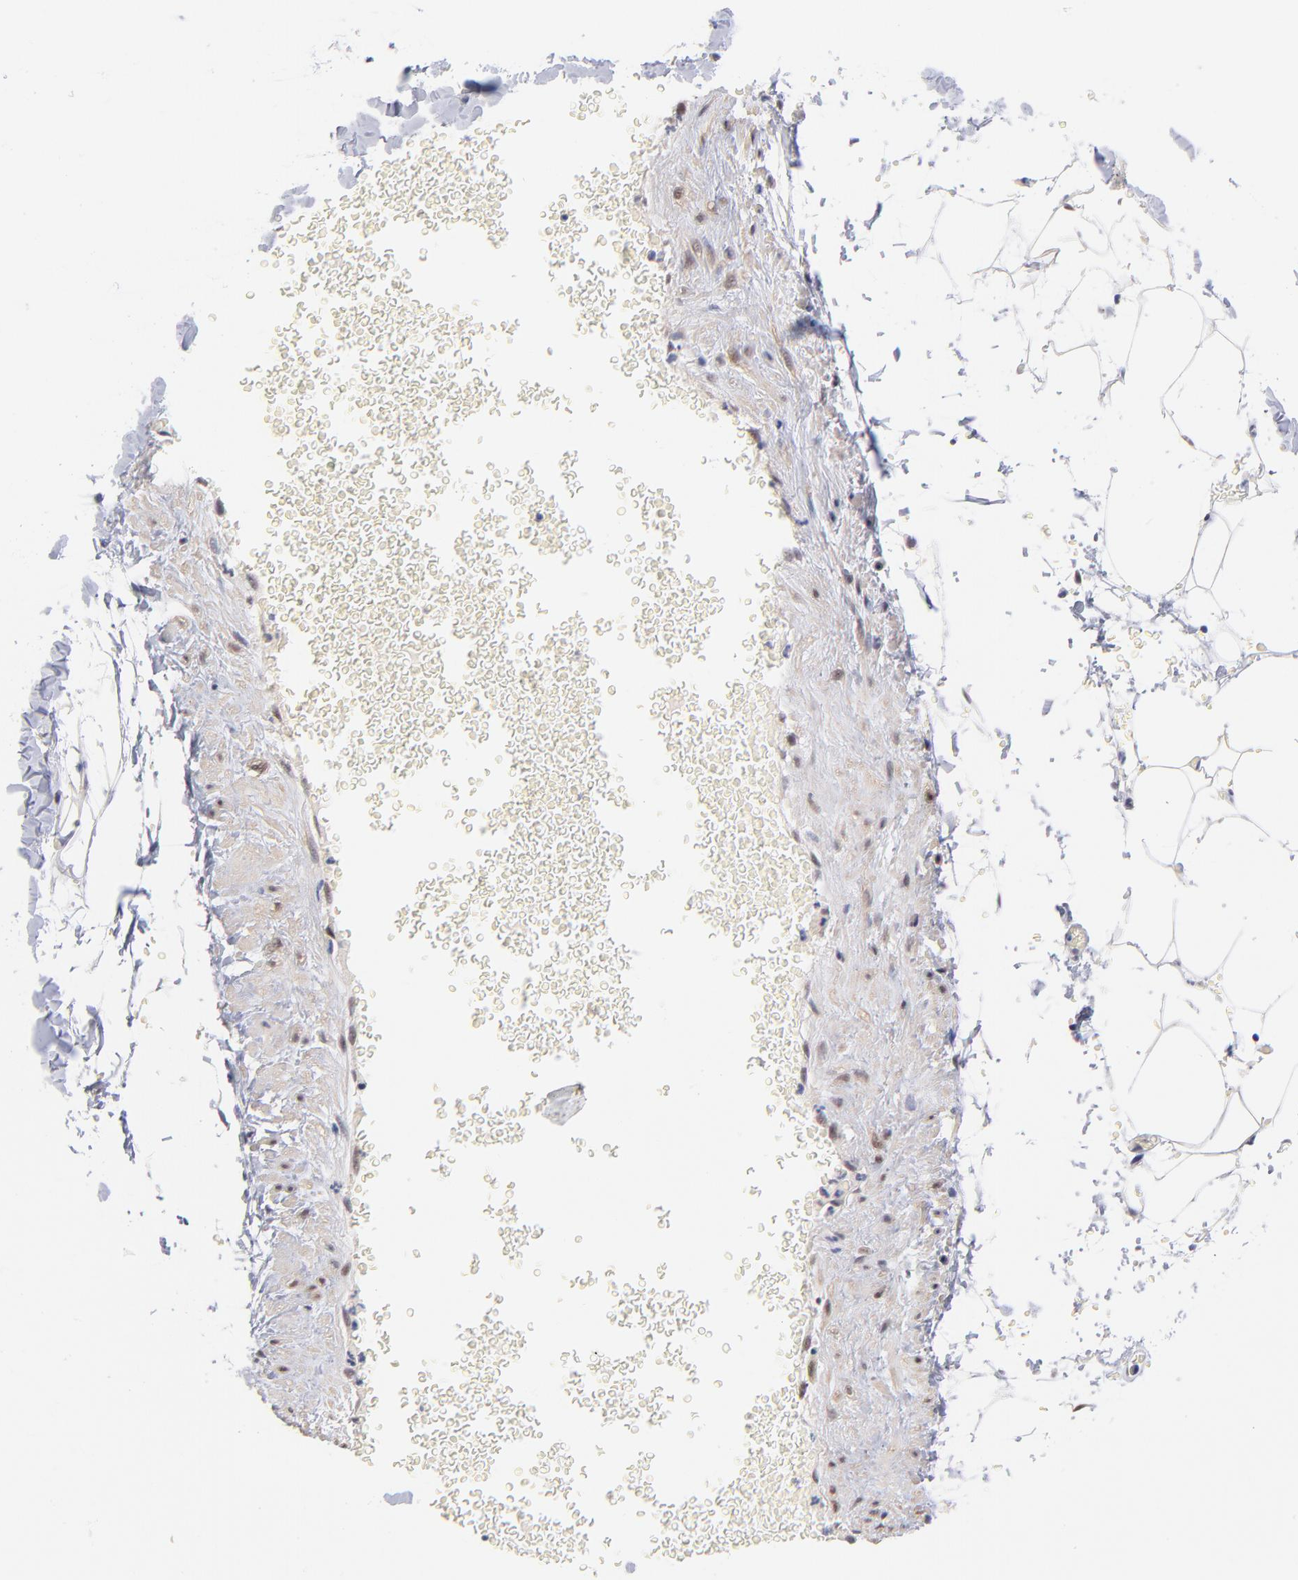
{"staining": {"intensity": "negative", "quantity": "none", "location": "none"}, "tissue": "adipose tissue", "cell_type": "Adipocytes", "image_type": "normal", "snomed": [{"axis": "morphology", "description": "Normal tissue, NOS"}, {"axis": "topography", "description": "Soft tissue"}], "caption": "IHC photomicrograph of normal adipose tissue: adipose tissue stained with DAB shows no significant protein positivity in adipocytes.", "gene": "UBE2E2", "patient": {"sex": "male", "age": 72}}